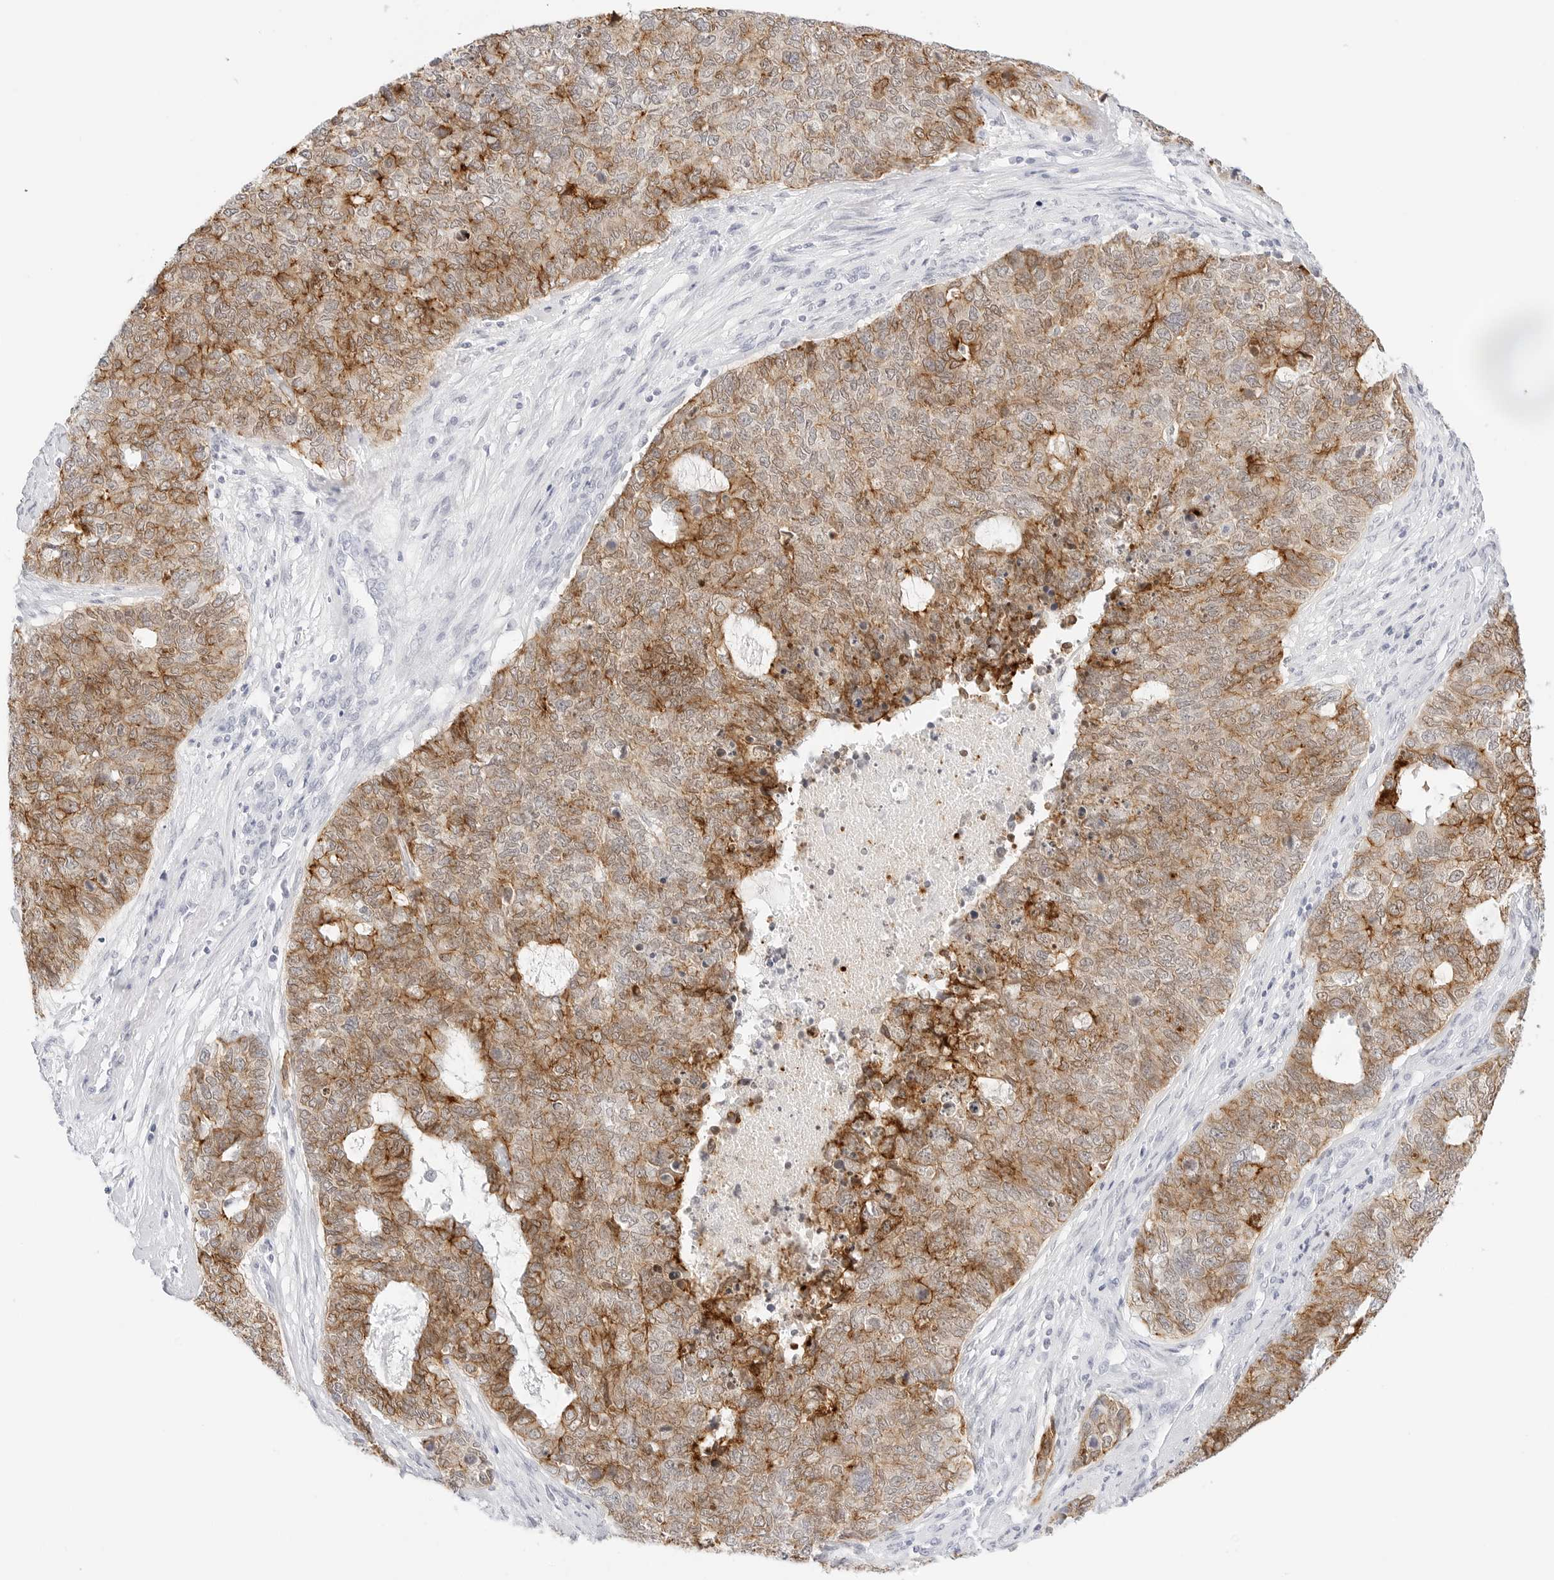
{"staining": {"intensity": "moderate", "quantity": ">75%", "location": "cytoplasmic/membranous"}, "tissue": "cervical cancer", "cell_type": "Tumor cells", "image_type": "cancer", "snomed": [{"axis": "morphology", "description": "Squamous cell carcinoma, NOS"}, {"axis": "topography", "description": "Cervix"}], "caption": "Moderate cytoplasmic/membranous positivity is appreciated in about >75% of tumor cells in cervical squamous cell carcinoma.", "gene": "CDH1", "patient": {"sex": "female", "age": 63}}